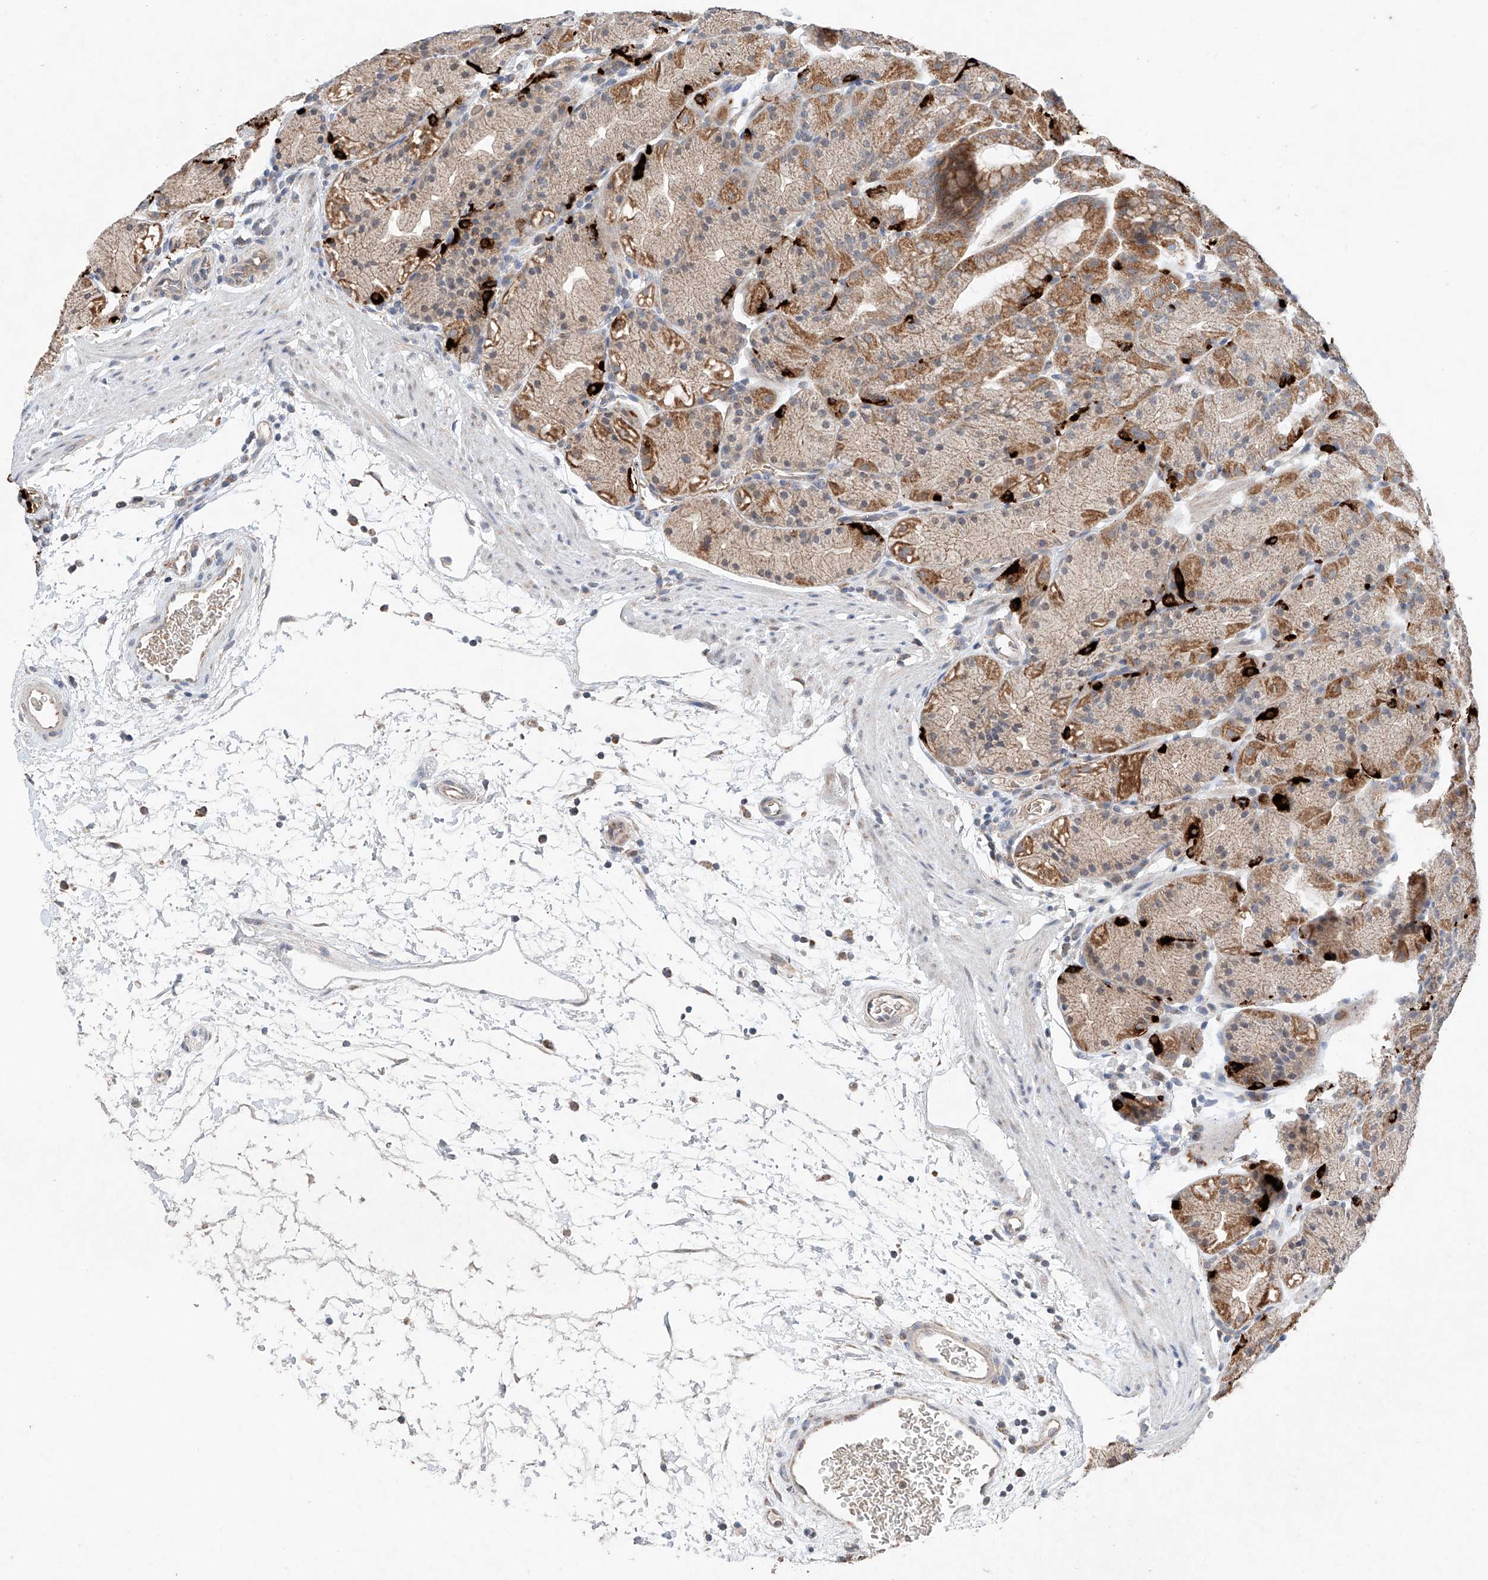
{"staining": {"intensity": "strong", "quantity": "<25%", "location": "cytoplasmic/membranous"}, "tissue": "stomach", "cell_type": "Glandular cells", "image_type": "normal", "snomed": [{"axis": "morphology", "description": "Normal tissue, NOS"}, {"axis": "topography", "description": "Stomach, upper"}], "caption": "Glandular cells reveal medium levels of strong cytoplasmic/membranous positivity in approximately <25% of cells in benign human stomach. (DAB IHC with brightfield microscopy, high magnification).", "gene": "FASTK", "patient": {"sex": "male", "age": 48}}